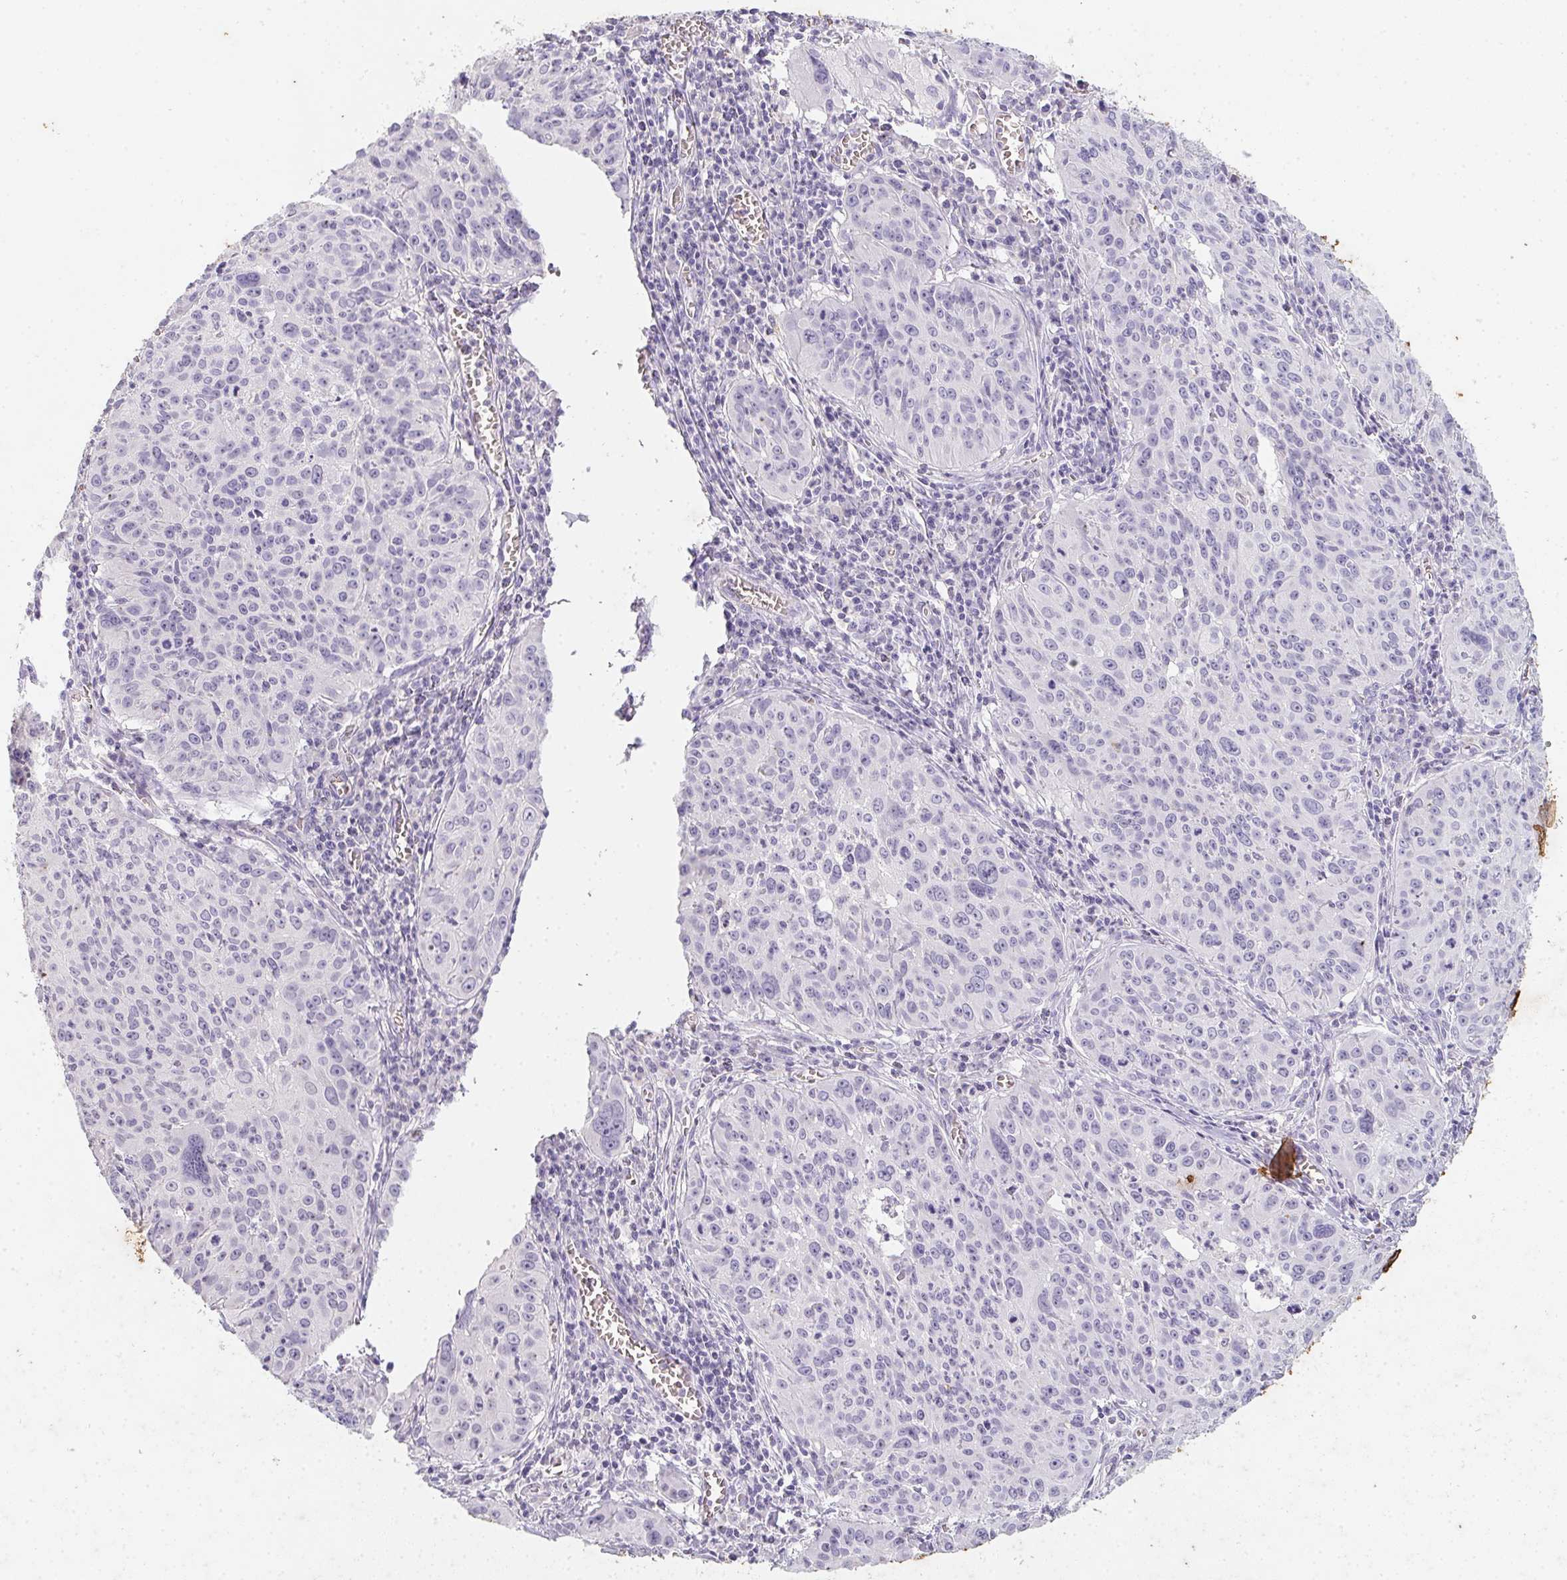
{"staining": {"intensity": "negative", "quantity": "none", "location": "none"}, "tissue": "cervical cancer", "cell_type": "Tumor cells", "image_type": "cancer", "snomed": [{"axis": "morphology", "description": "Squamous cell carcinoma, NOS"}, {"axis": "topography", "description": "Cervix"}], "caption": "A high-resolution histopathology image shows immunohistochemistry (IHC) staining of cervical squamous cell carcinoma, which displays no significant positivity in tumor cells.", "gene": "DCD", "patient": {"sex": "female", "age": 31}}